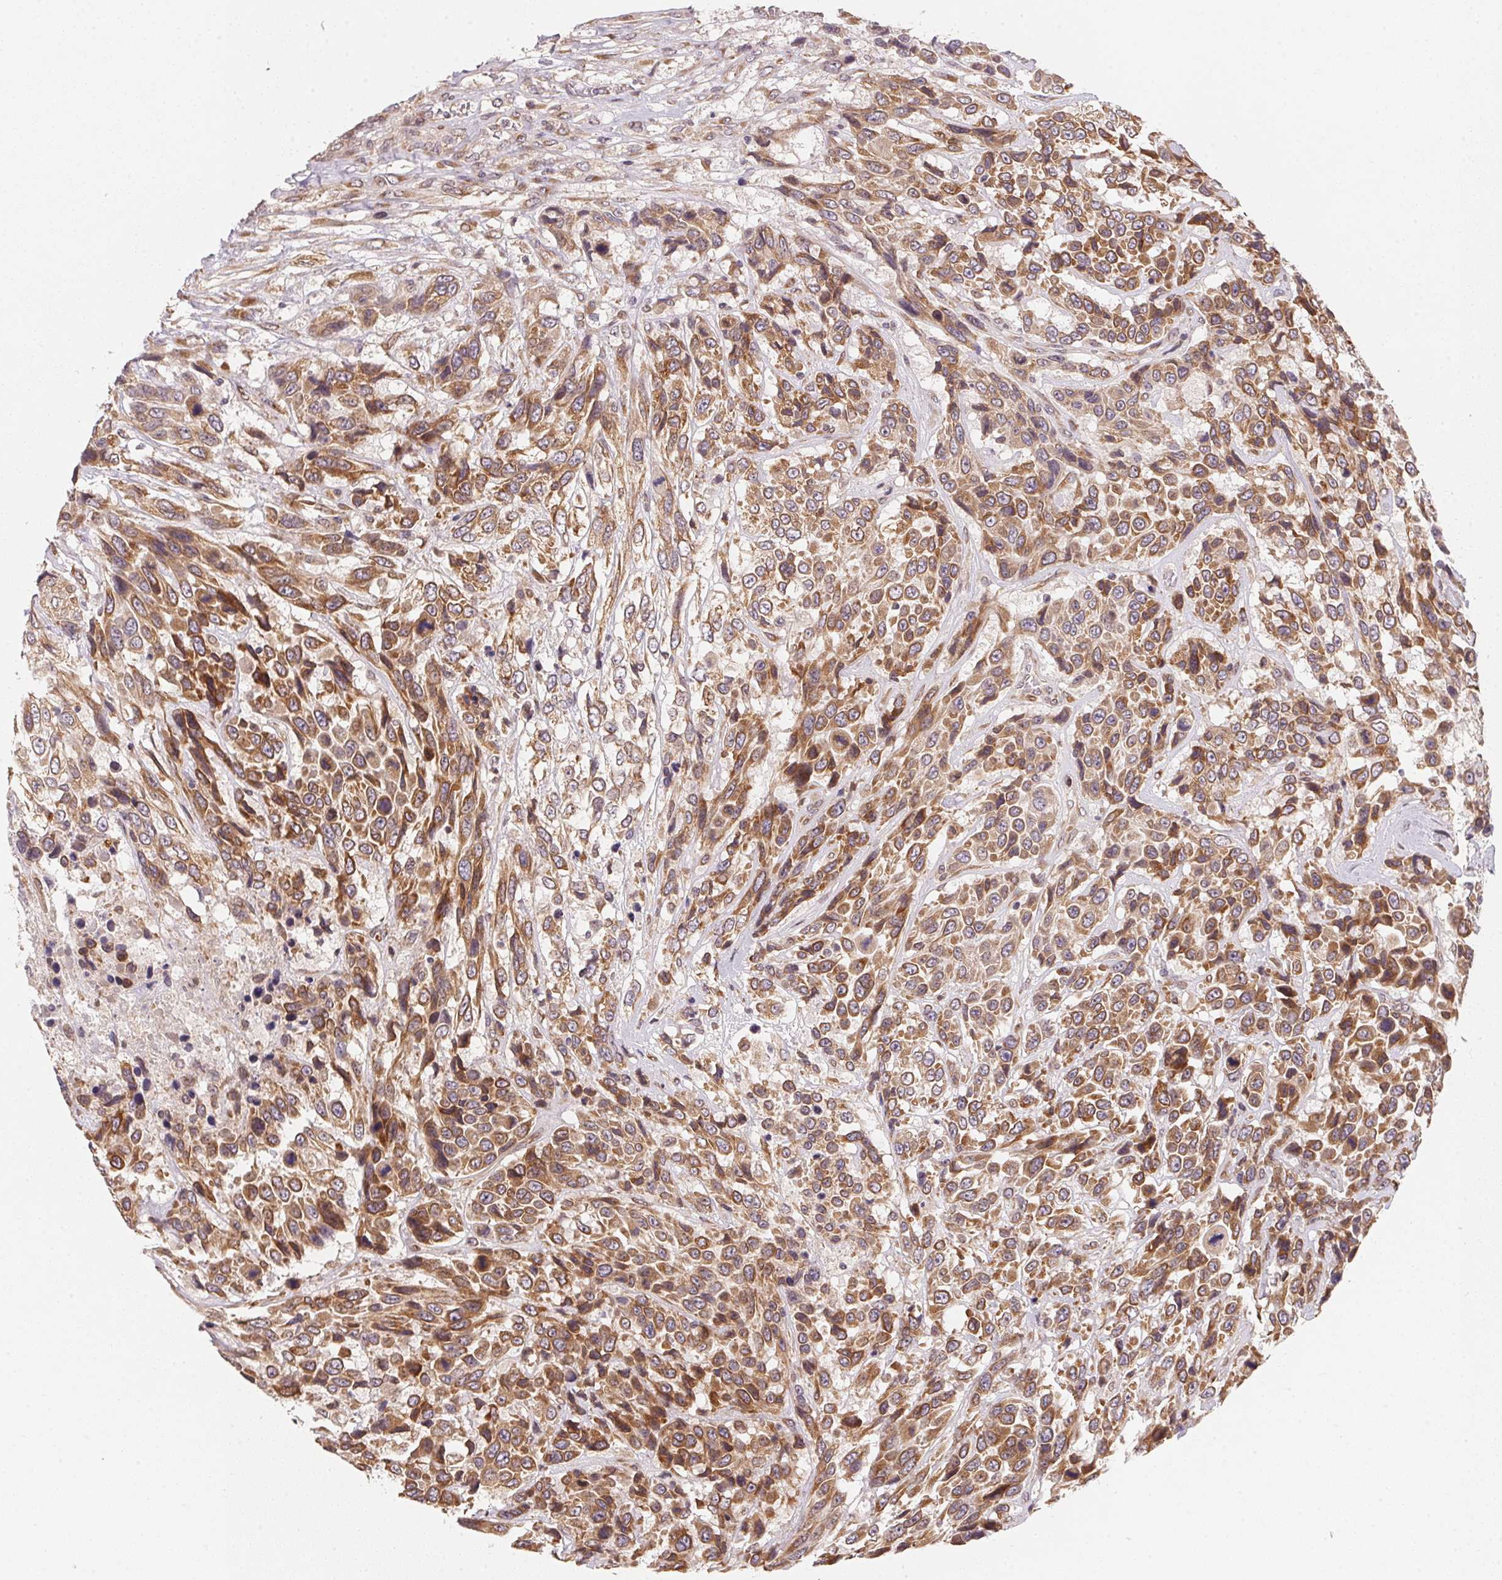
{"staining": {"intensity": "strong", "quantity": ">75%", "location": "cytoplasmic/membranous"}, "tissue": "urothelial cancer", "cell_type": "Tumor cells", "image_type": "cancer", "snomed": [{"axis": "morphology", "description": "Urothelial carcinoma, High grade"}, {"axis": "topography", "description": "Urinary bladder"}], "caption": "Immunohistochemistry (DAB) staining of urothelial carcinoma (high-grade) reveals strong cytoplasmic/membranous protein staining in about >75% of tumor cells.", "gene": "EI24", "patient": {"sex": "female", "age": 70}}